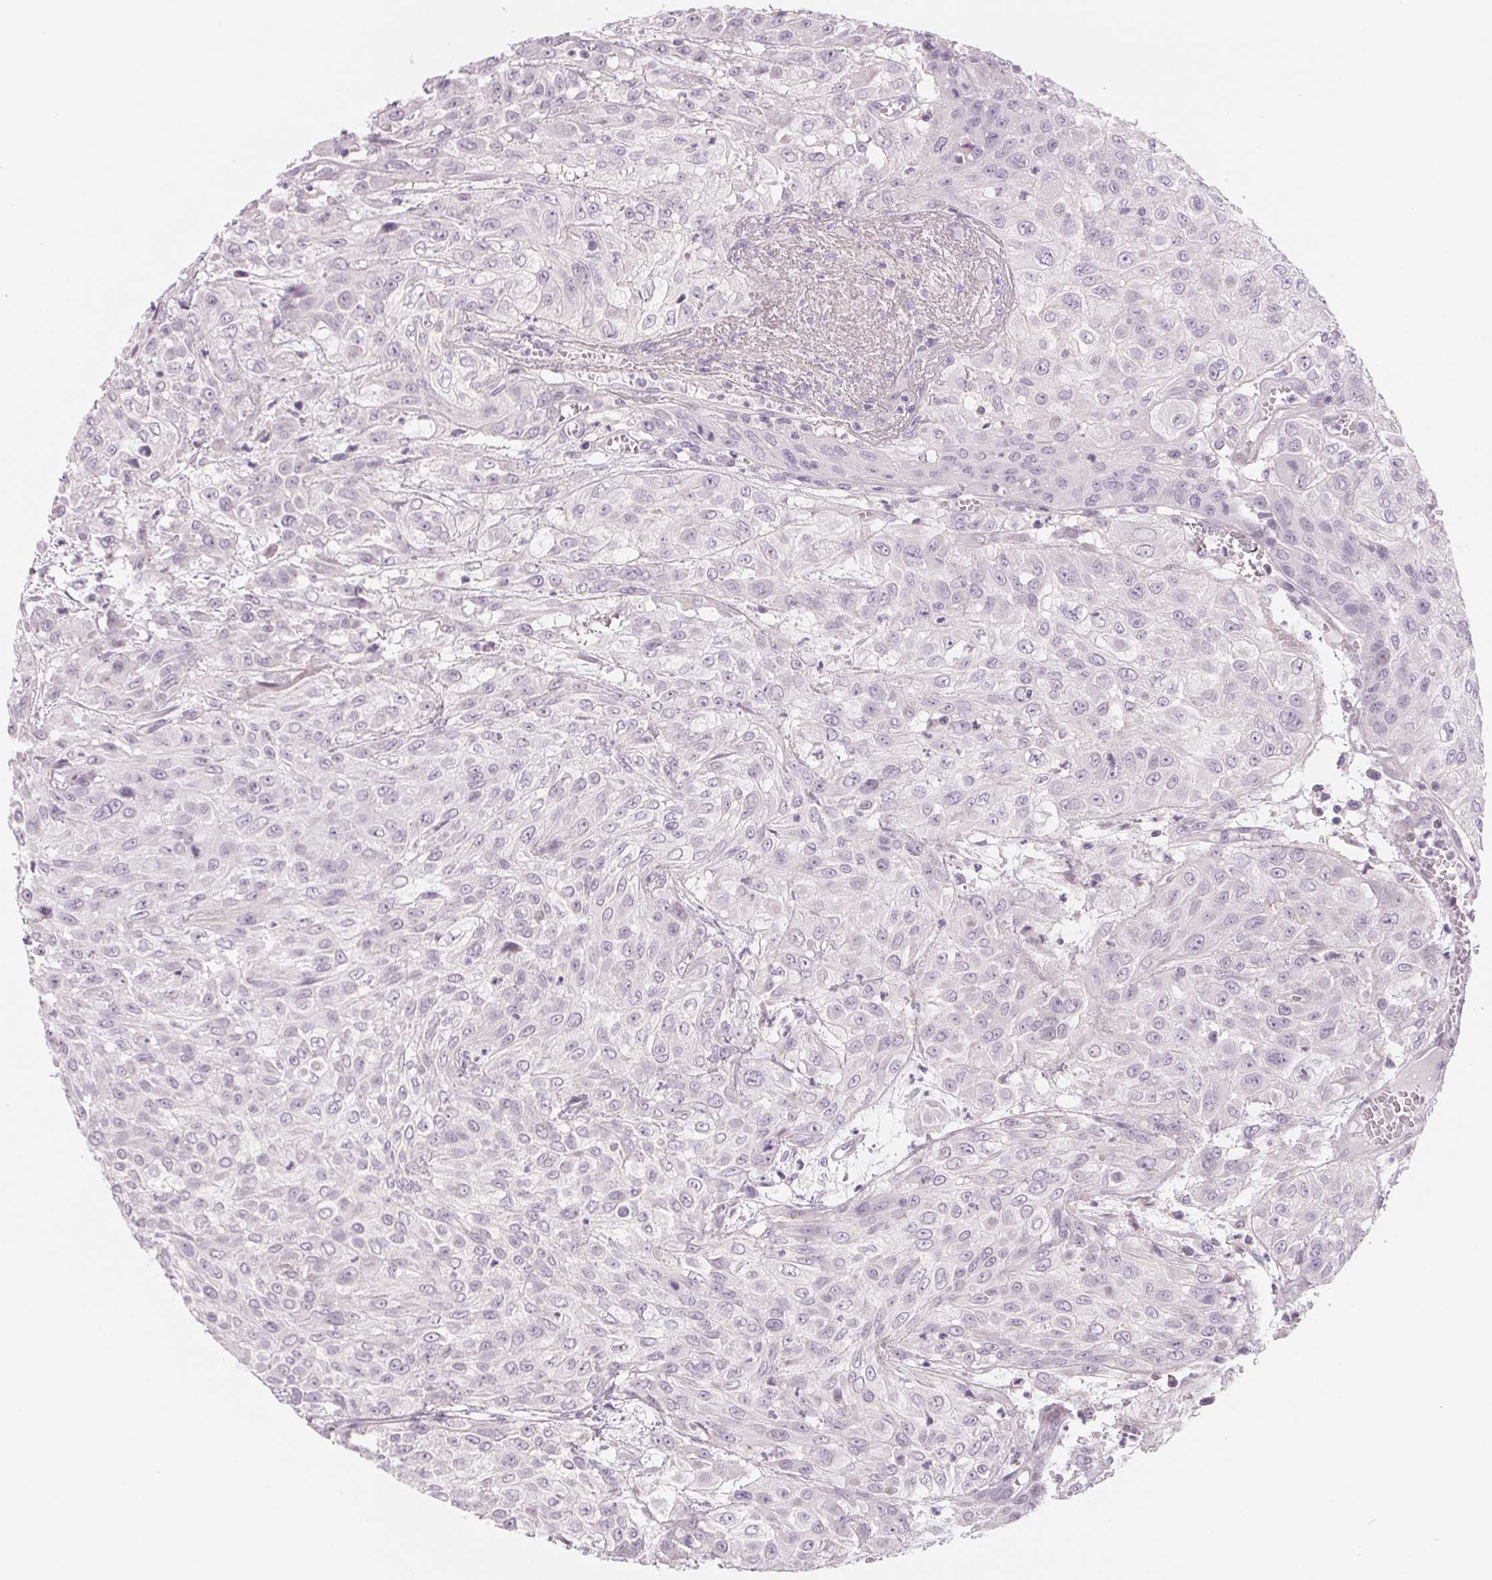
{"staining": {"intensity": "negative", "quantity": "none", "location": "none"}, "tissue": "urothelial cancer", "cell_type": "Tumor cells", "image_type": "cancer", "snomed": [{"axis": "morphology", "description": "Urothelial carcinoma, High grade"}, {"axis": "topography", "description": "Urinary bladder"}], "caption": "Micrograph shows no significant protein positivity in tumor cells of high-grade urothelial carcinoma. (DAB (3,3'-diaminobenzidine) immunohistochemistry with hematoxylin counter stain).", "gene": "CCDC168", "patient": {"sex": "male", "age": 57}}